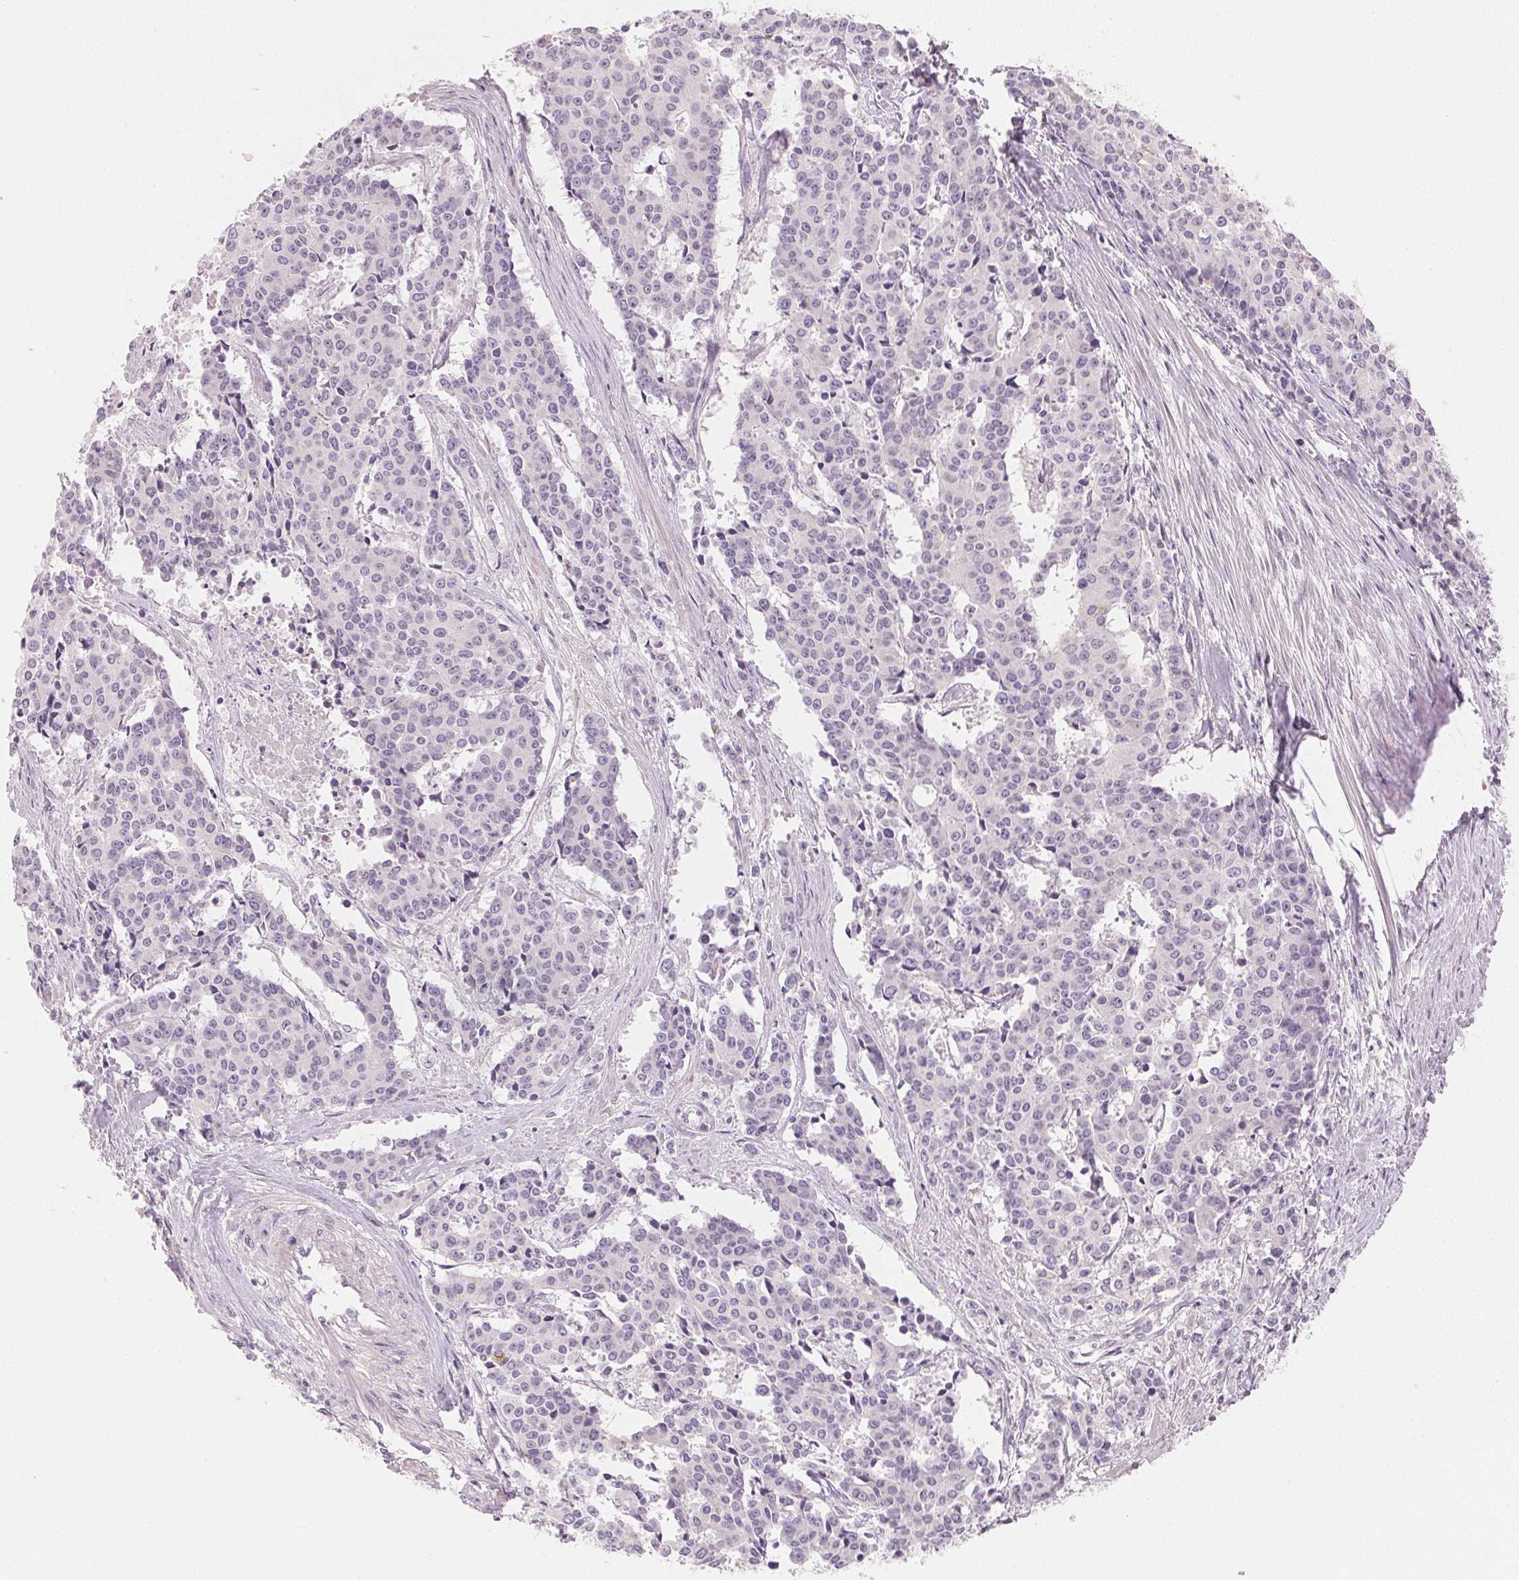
{"staining": {"intensity": "negative", "quantity": "none", "location": "none"}, "tissue": "cervical cancer", "cell_type": "Tumor cells", "image_type": "cancer", "snomed": [{"axis": "morphology", "description": "Squamous cell carcinoma, NOS"}, {"axis": "topography", "description": "Cervix"}], "caption": "High power microscopy micrograph of an immunohistochemistry (IHC) histopathology image of cervical cancer, revealing no significant expression in tumor cells.", "gene": "MYBL1", "patient": {"sex": "female", "age": 28}}